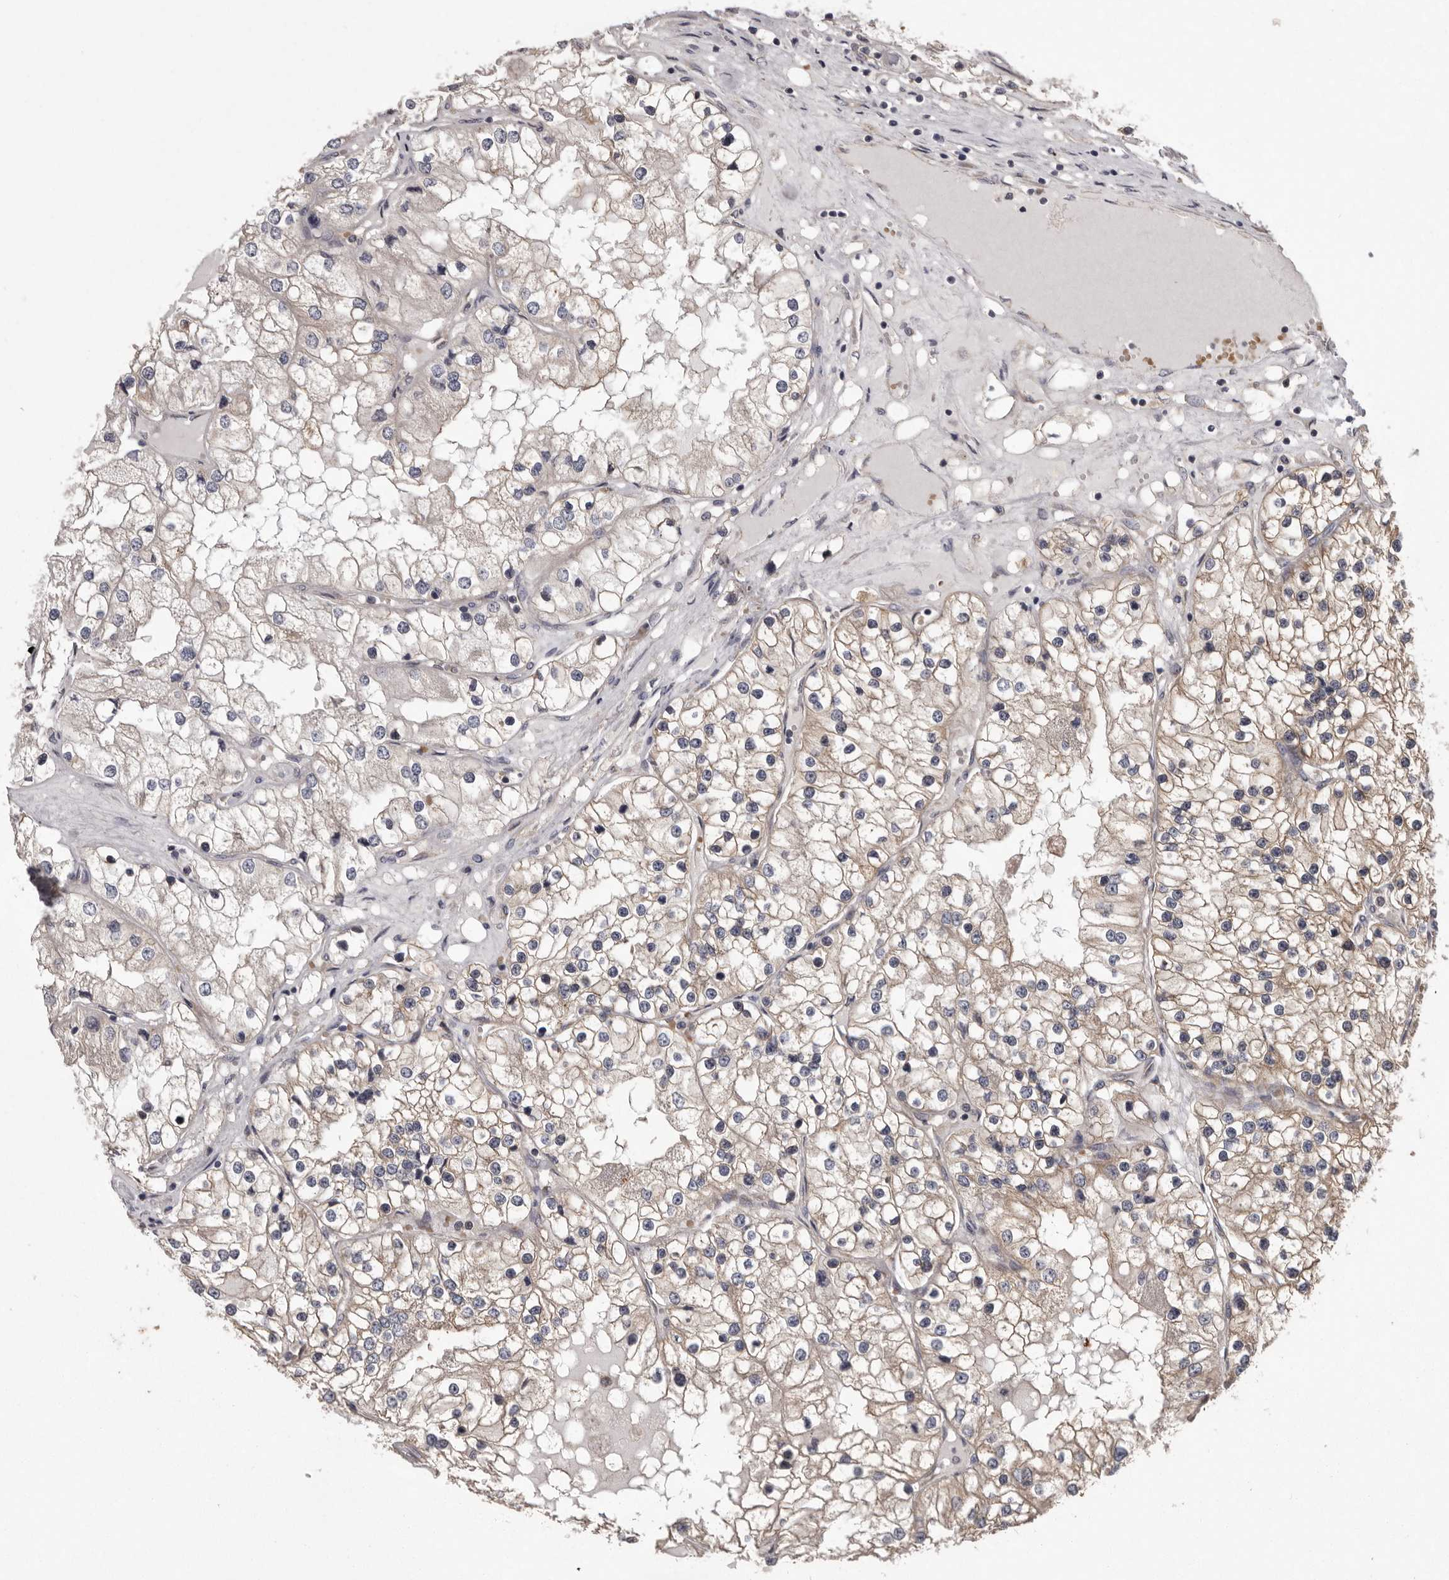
{"staining": {"intensity": "weak", "quantity": "25%-75%", "location": "cytoplasmic/membranous"}, "tissue": "renal cancer", "cell_type": "Tumor cells", "image_type": "cancer", "snomed": [{"axis": "morphology", "description": "Adenocarcinoma, NOS"}, {"axis": "topography", "description": "Kidney"}], "caption": "High-power microscopy captured an immunohistochemistry (IHC) micrograph of renal adenocarcinoma, revealing weak cytoplasmic/membranous expression in approximately 25%-75% of tumor cells.", "gene": "DARS1", "patient": {"sex": "male", "age": 68}}